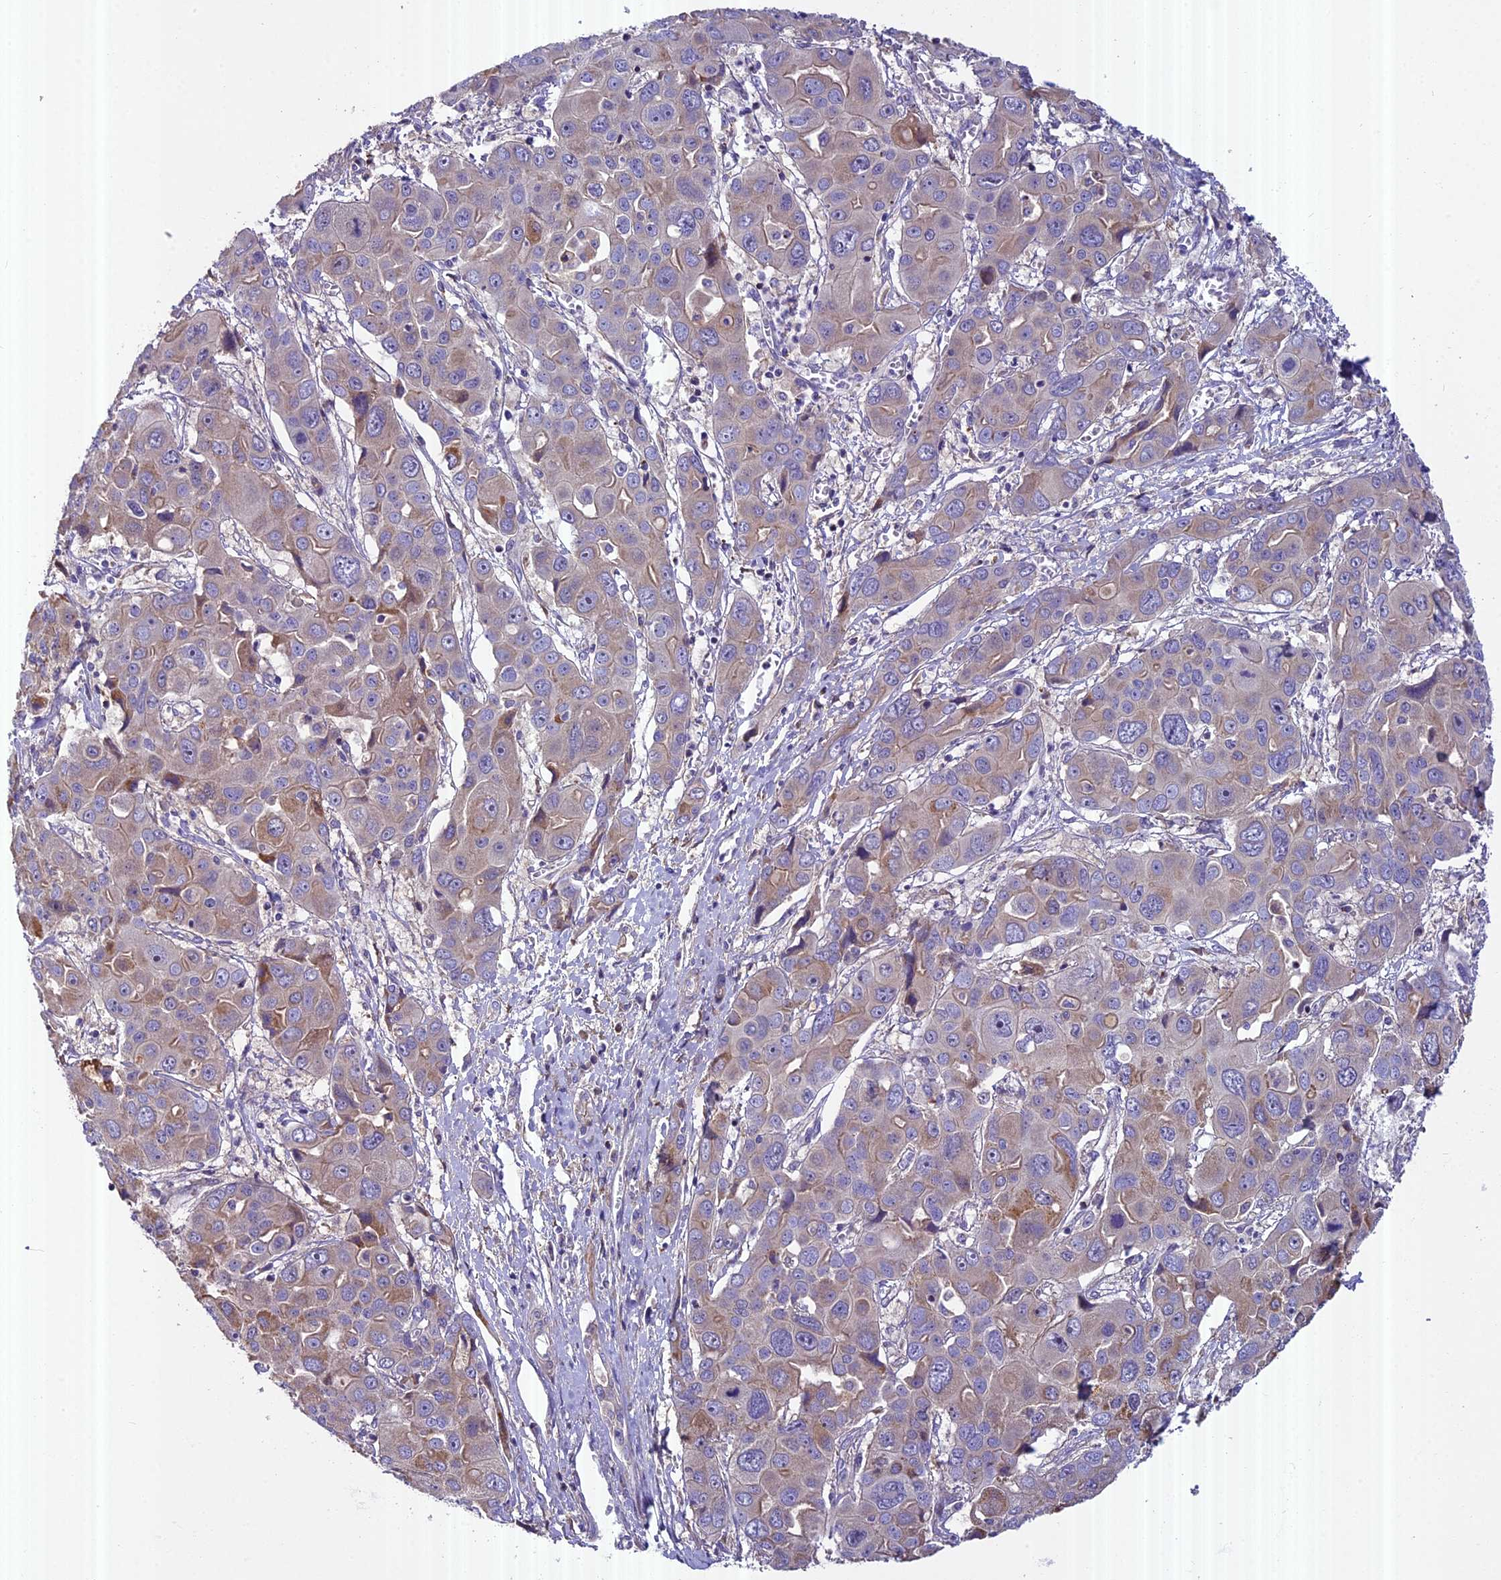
{"staining": {"intensity": "moderate", "quantity": "<25%", "location": "cytoplasmic/membranous"}, "tissue": "liver cancer", "cell_type": "Tumor cells", "image_type": "cancer", "snomed": [{"axis": "morphology", "description": "Cholangiocarcinoma"}, {"axis": "topography", "description": "Liver"}], "caption": "This is a histology image of immunohistochemistry staining of liver cancer (cholangiocarcinoma), which shows moderate staining in the cytoplasmic/membranous of tumor cells.", "gene": "FAM98C", "patient": {"sex": "male", "age": 67}}